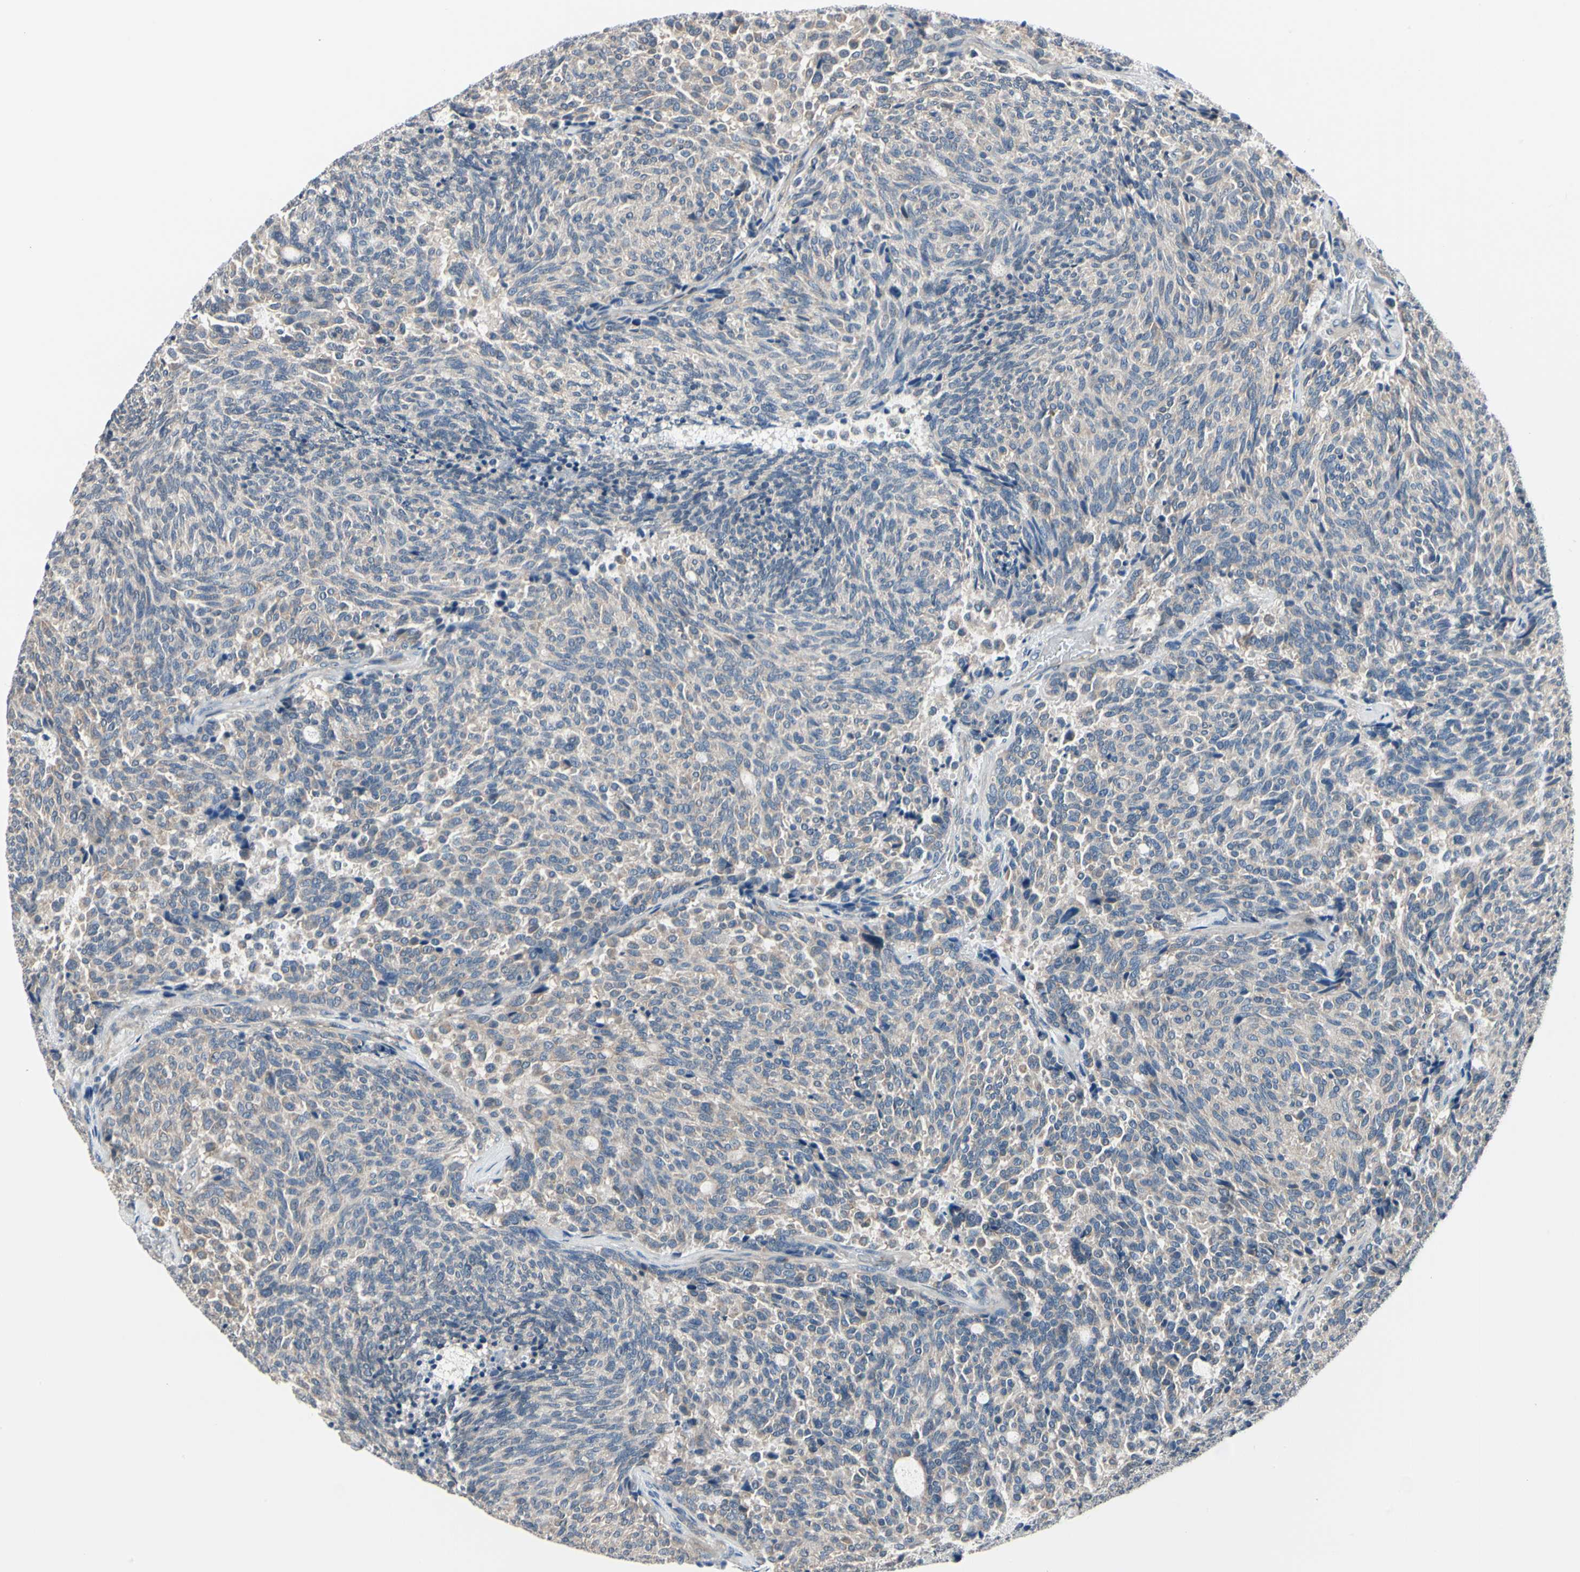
{"staining": {"intensity": "negative", "quantity": "none", "location": "none"}, "tissue": "carcinoid", "cell_type": "Tumor cells", "image_type": "cancer", "snomed": [{"axis": "morphology", "description": "Carcinoid, malignant, NOS"}, {"axis": "topography", "description": "Pancreas"}], "caption": "Photomicrograph shows no protein staining in tumor cells of carcinoid tissue.", "gene": "PRKAR2B", "patient": {"sex": "female", "age": 54}}